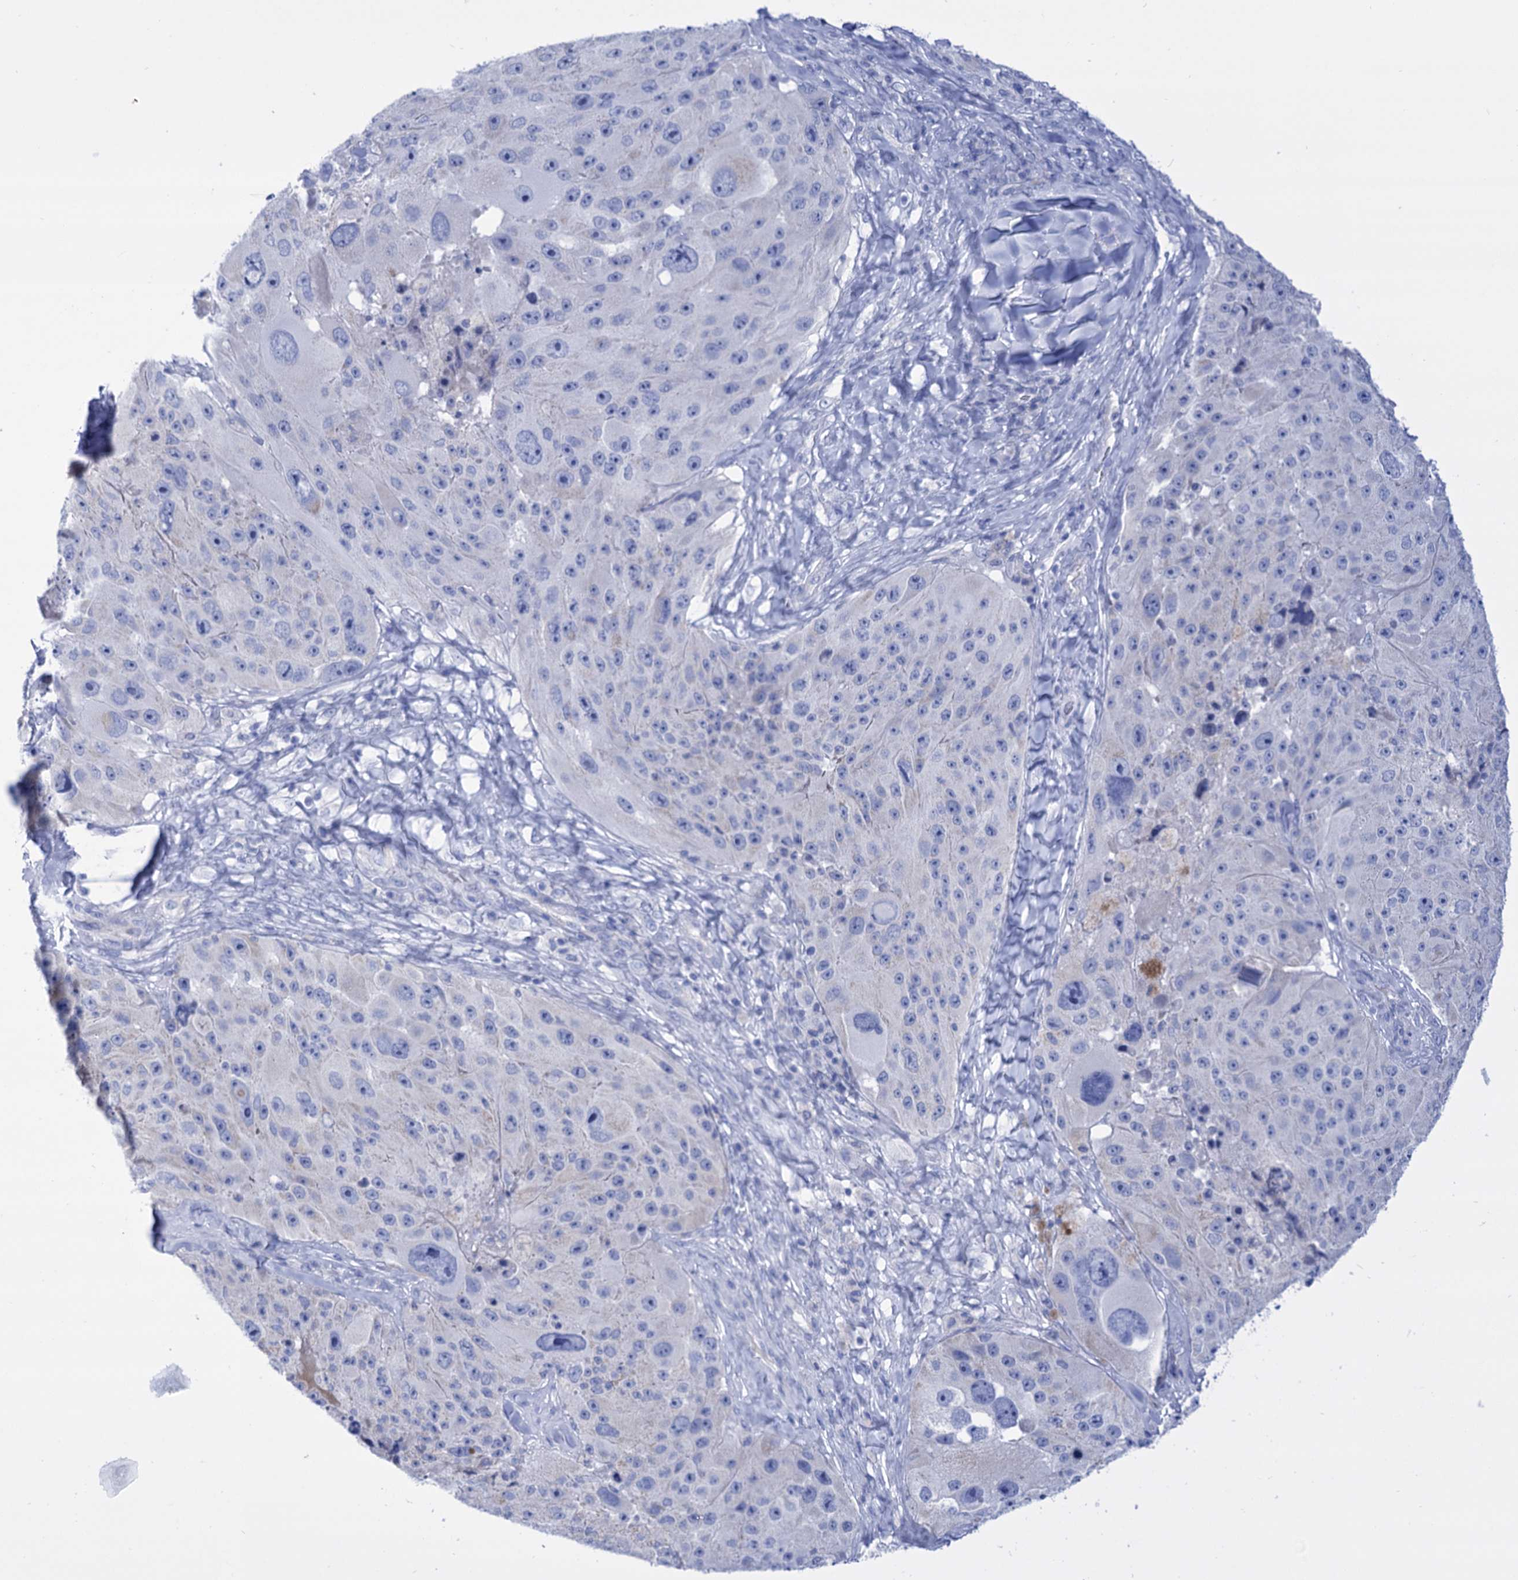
{"staining": {"intensity": "negative", "quantity": "none", "location": "none"}, "tissue": "melanoma", "cell_type": "Tumor cells", "image_type": "cancer", "snomed": [{"axis": "morphology", "description": "Malignant melanoma, Metastatic site"}, {"axis": "topography", "description": "Lymph node"}], "caption": "Malignant melanoma (metastatic site) was stained to show a protein in brown. There is no significant expression in tumor cells.", "gene": "YARS2", "patient": {"sex": "male", "age": 62}}